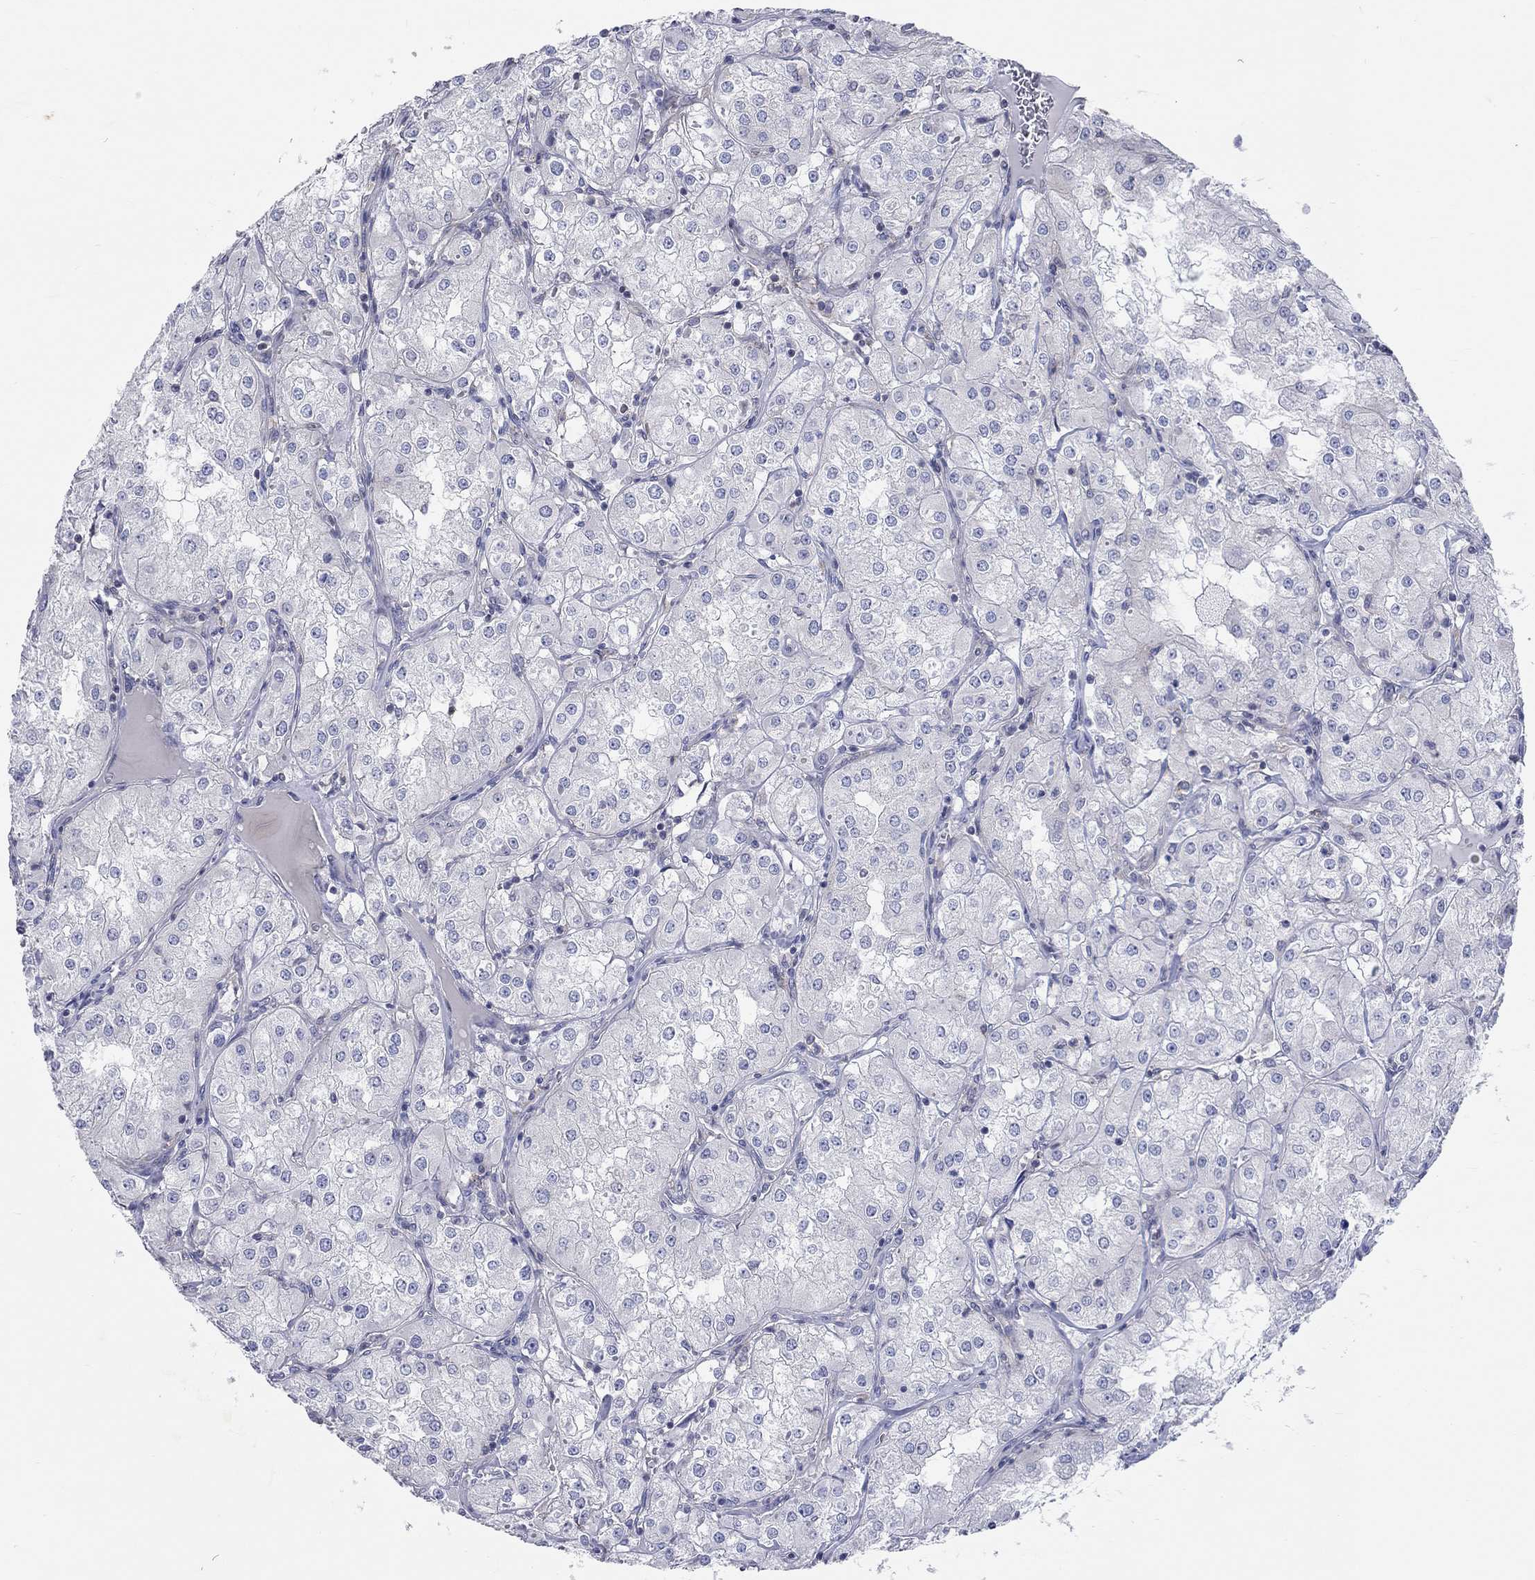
{"staining": {"intensity": "negative", "quantity": "none", "location": "none"}, "tissue": "renal cancer", "cell_type": "Tumor cells", "image_type": "cancer", "snomed": [{"axis": "morphology", "description": "Adenocarcinoma, NOS"}, {"axis": "topography", "description": "Kidney"}], "caption": "Immunohistochemistry (IHC) photomicrograph of human adenocarcinoma (renal) stained for a protein (brown), which demonstrates no staining in tumor cells.", "gene": "PCDHGA10", "patient": {"sex": "male", "age": 77}}